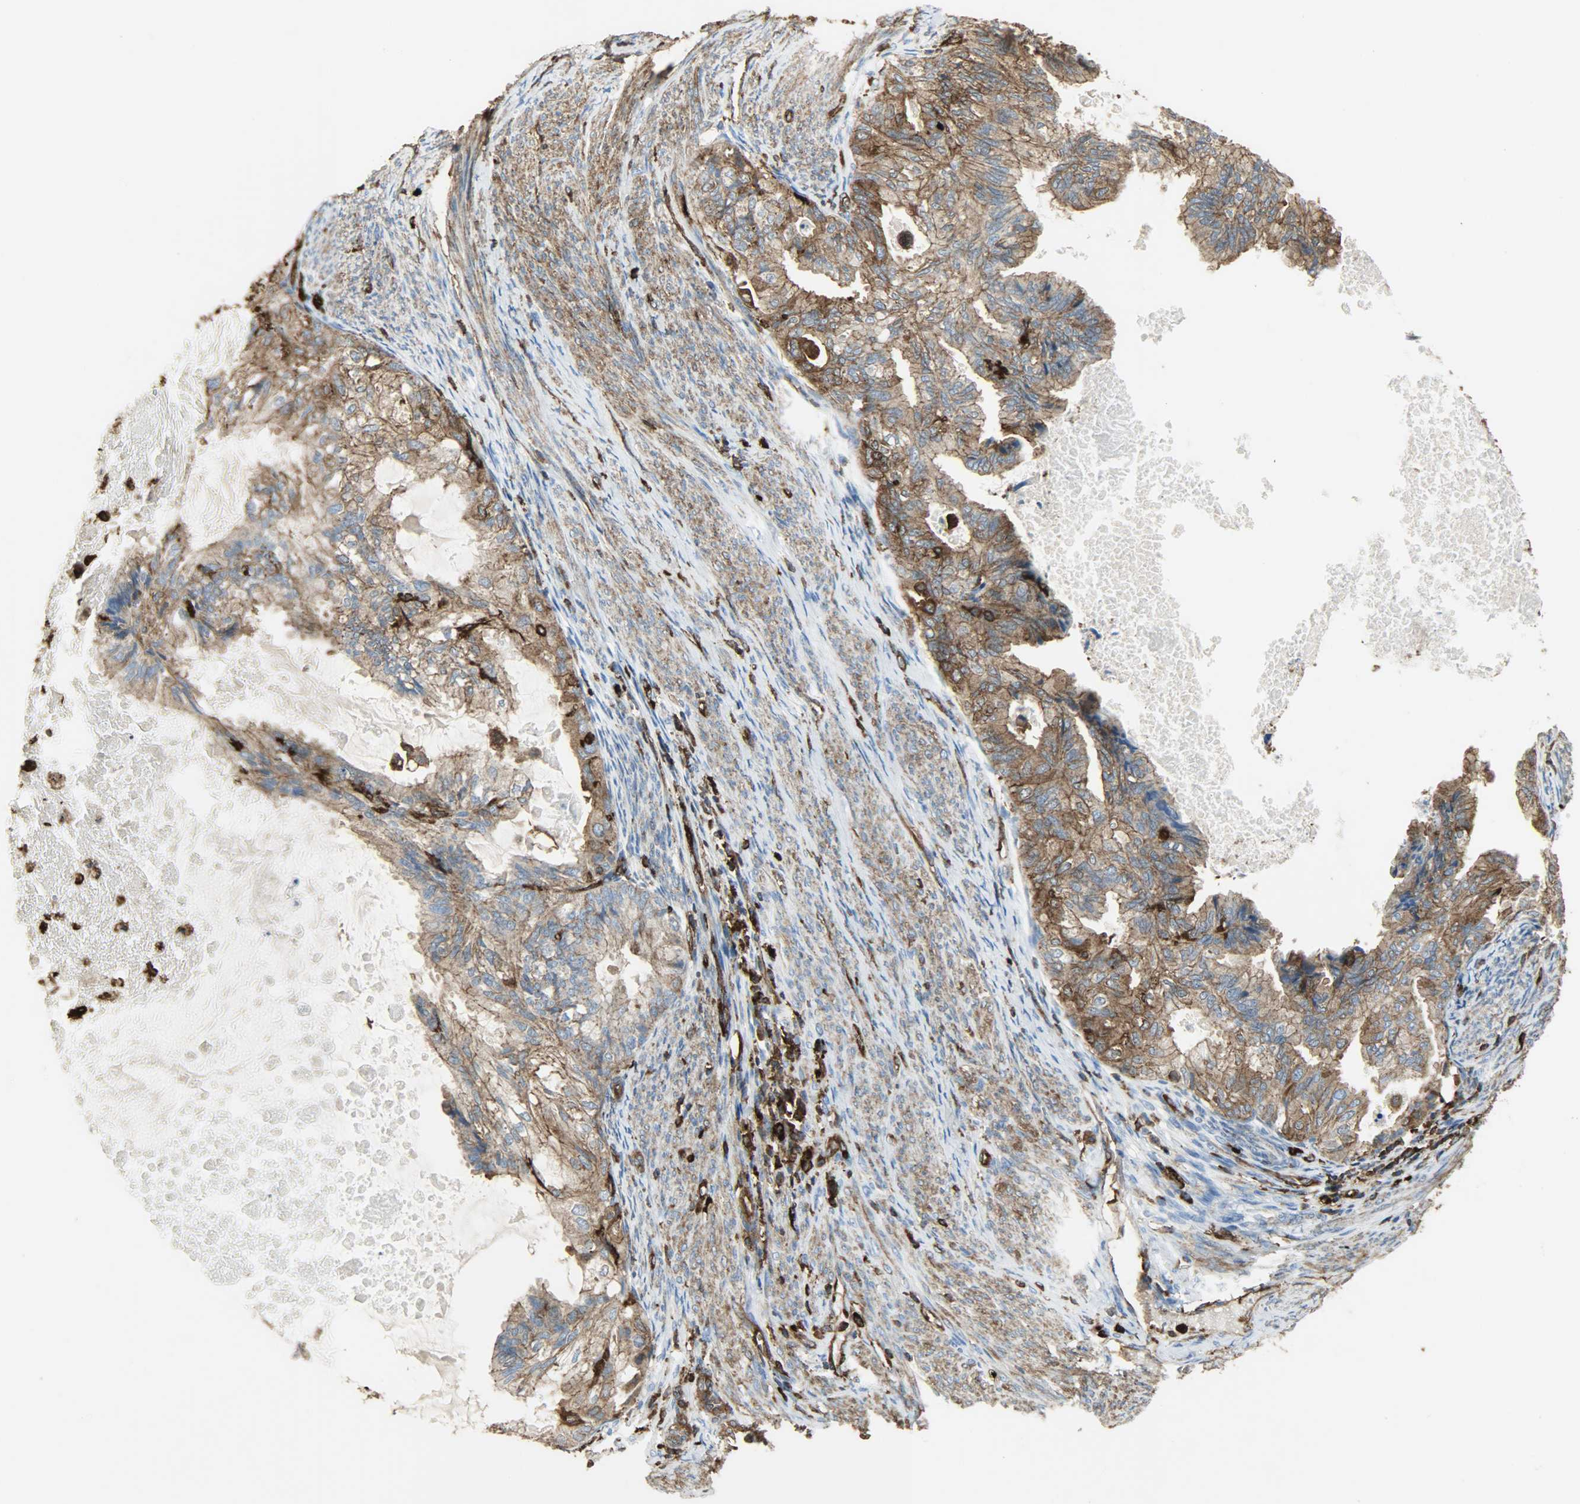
{"staining": {"intensity": "strong", "quantity": ">75%", "location": "cytoplasmic/membranous"}, "tissue": "cervical cancer", "cell_type": "Tumor cells", "image_type": "cancer", "snomed": [{"axis": "morphology", "description": "Normal tissue, NOS"}, {"axis": "morphology", "description": "Adenocarcinoma, NOS"}, {"axis": "topography", "description": "Cervix"}, {"axis": "topography", "description": "Endometrium"}], "caption": "A photomicrograph showing strong cytoplasmic/membranous staining in approximately >75% of tumor cells in cervical cancer, as visualized by brown immunohistochemical staining.", "gene": "VASP", "patient": {"sex": "female", "age": 86}}